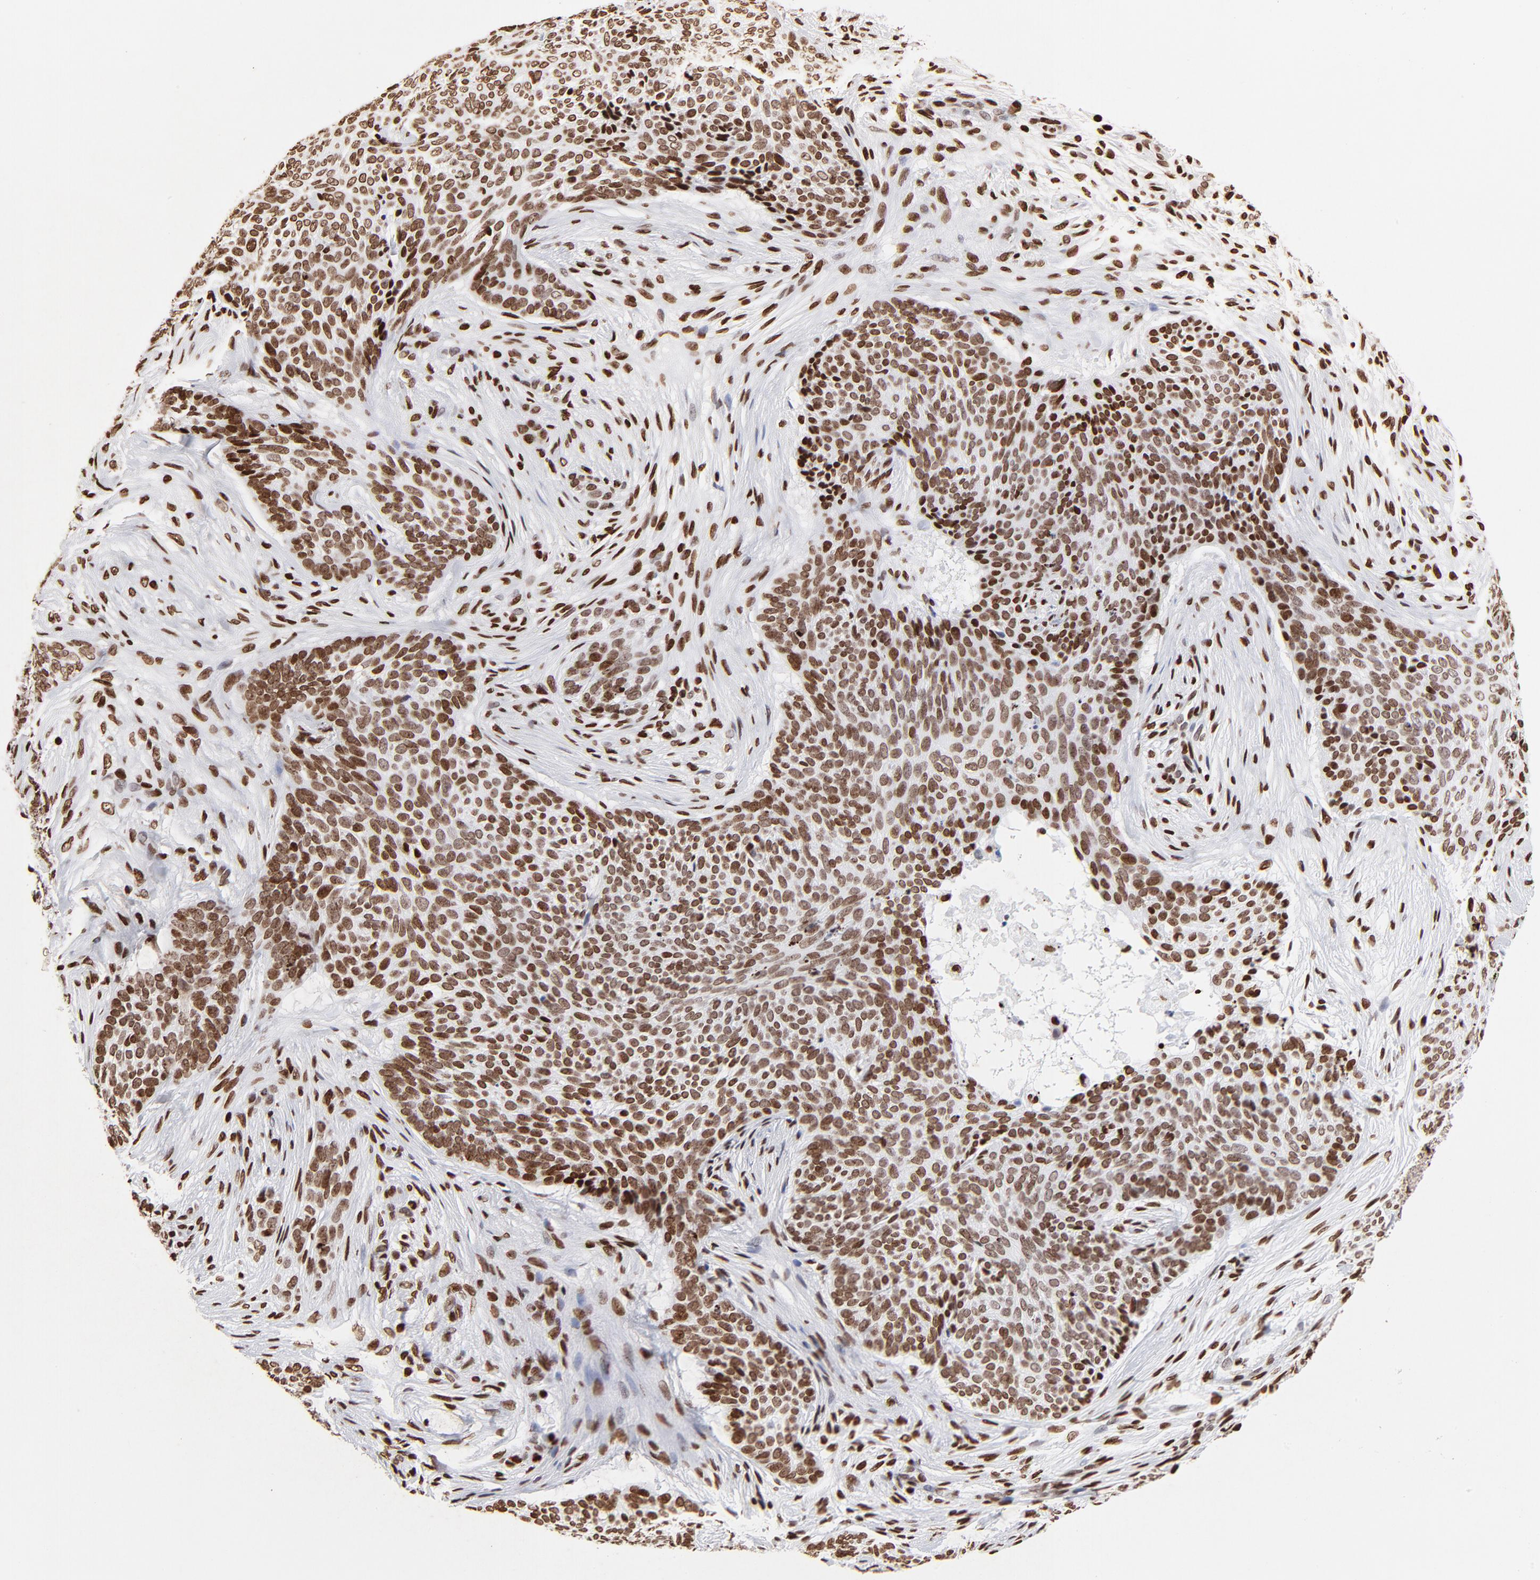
{"staining": {"intensity": "strong", "quantity": ">75%", "location": "nuclear"}, "tissue": "skin cancer", "cell_type": "Tumor cells", "image_type": "cancer", "snomed": [{"axis": "morphology", "description": "Basal cell carcinoma"}, {"axis": "topography", "description": "Skin"}], "caption": "Tumor cells show high levels of strong nuclear positivity in about >75% of cells in human skin basal cell carcinoma.", "gene": "FBH1", "patient": {"sex": "male", "age": 91}}